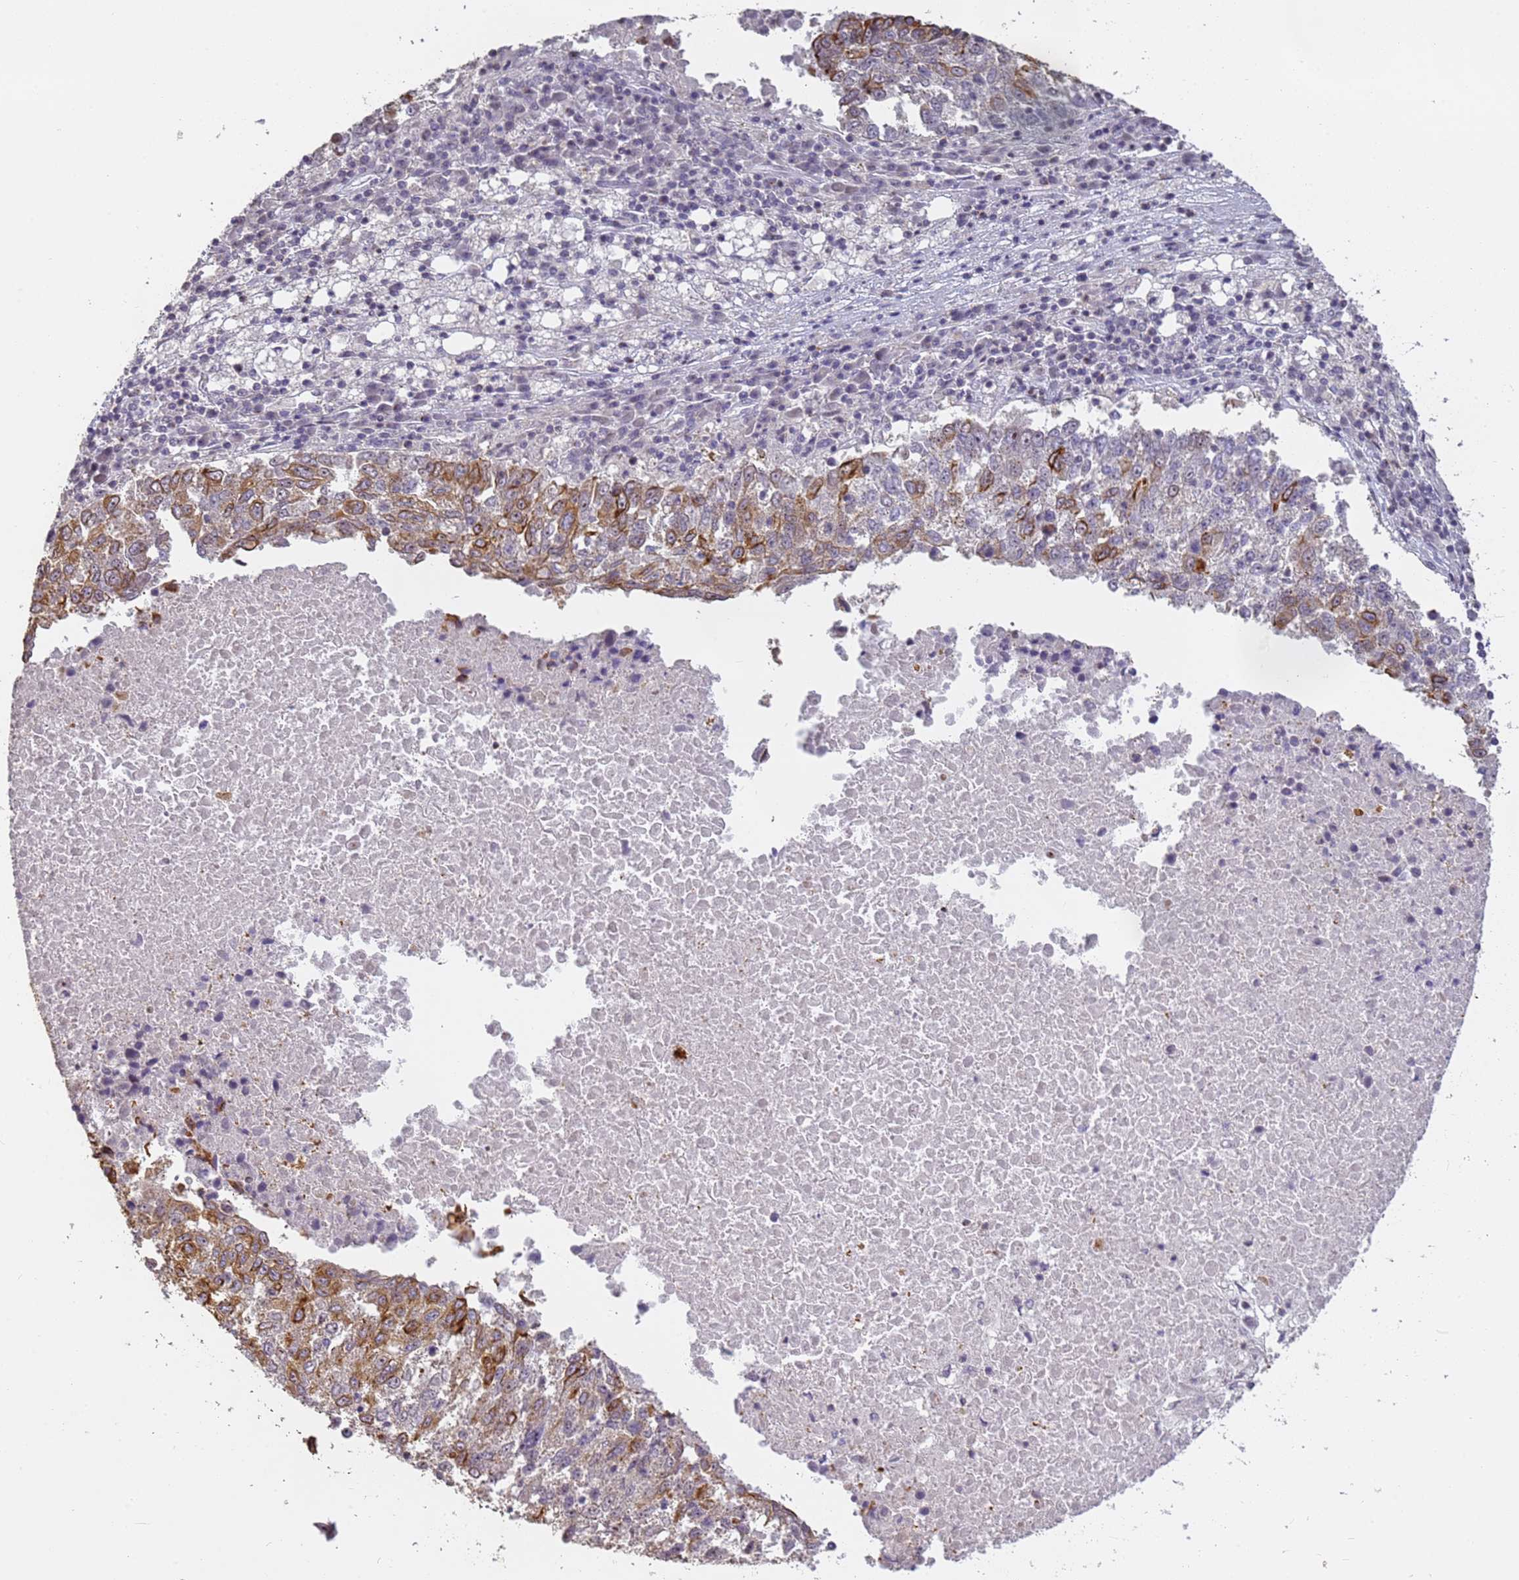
{"staining": {"intensity": "moderate", "quantity": "<25%", "location": "cytoplasmic/membranous"}, "tissue": "lung cancer", "cell_type": "Tumor cells", "image_type": "cancer", "snomed": [{"axis": "morphology", "description": "Squamous cell carcinoma, NOS"}, {"axis": "topography", "description": "Lung"}], "caption": "Approximately <25% of tumor cells in squamous cell carcinoma (lung) show moderate cytoplasmic/membranous protein staining as visualized by brown immunohistochemical staining.", "gene": "VWA3A", "patient": {"sex": "male", "age": 73}}